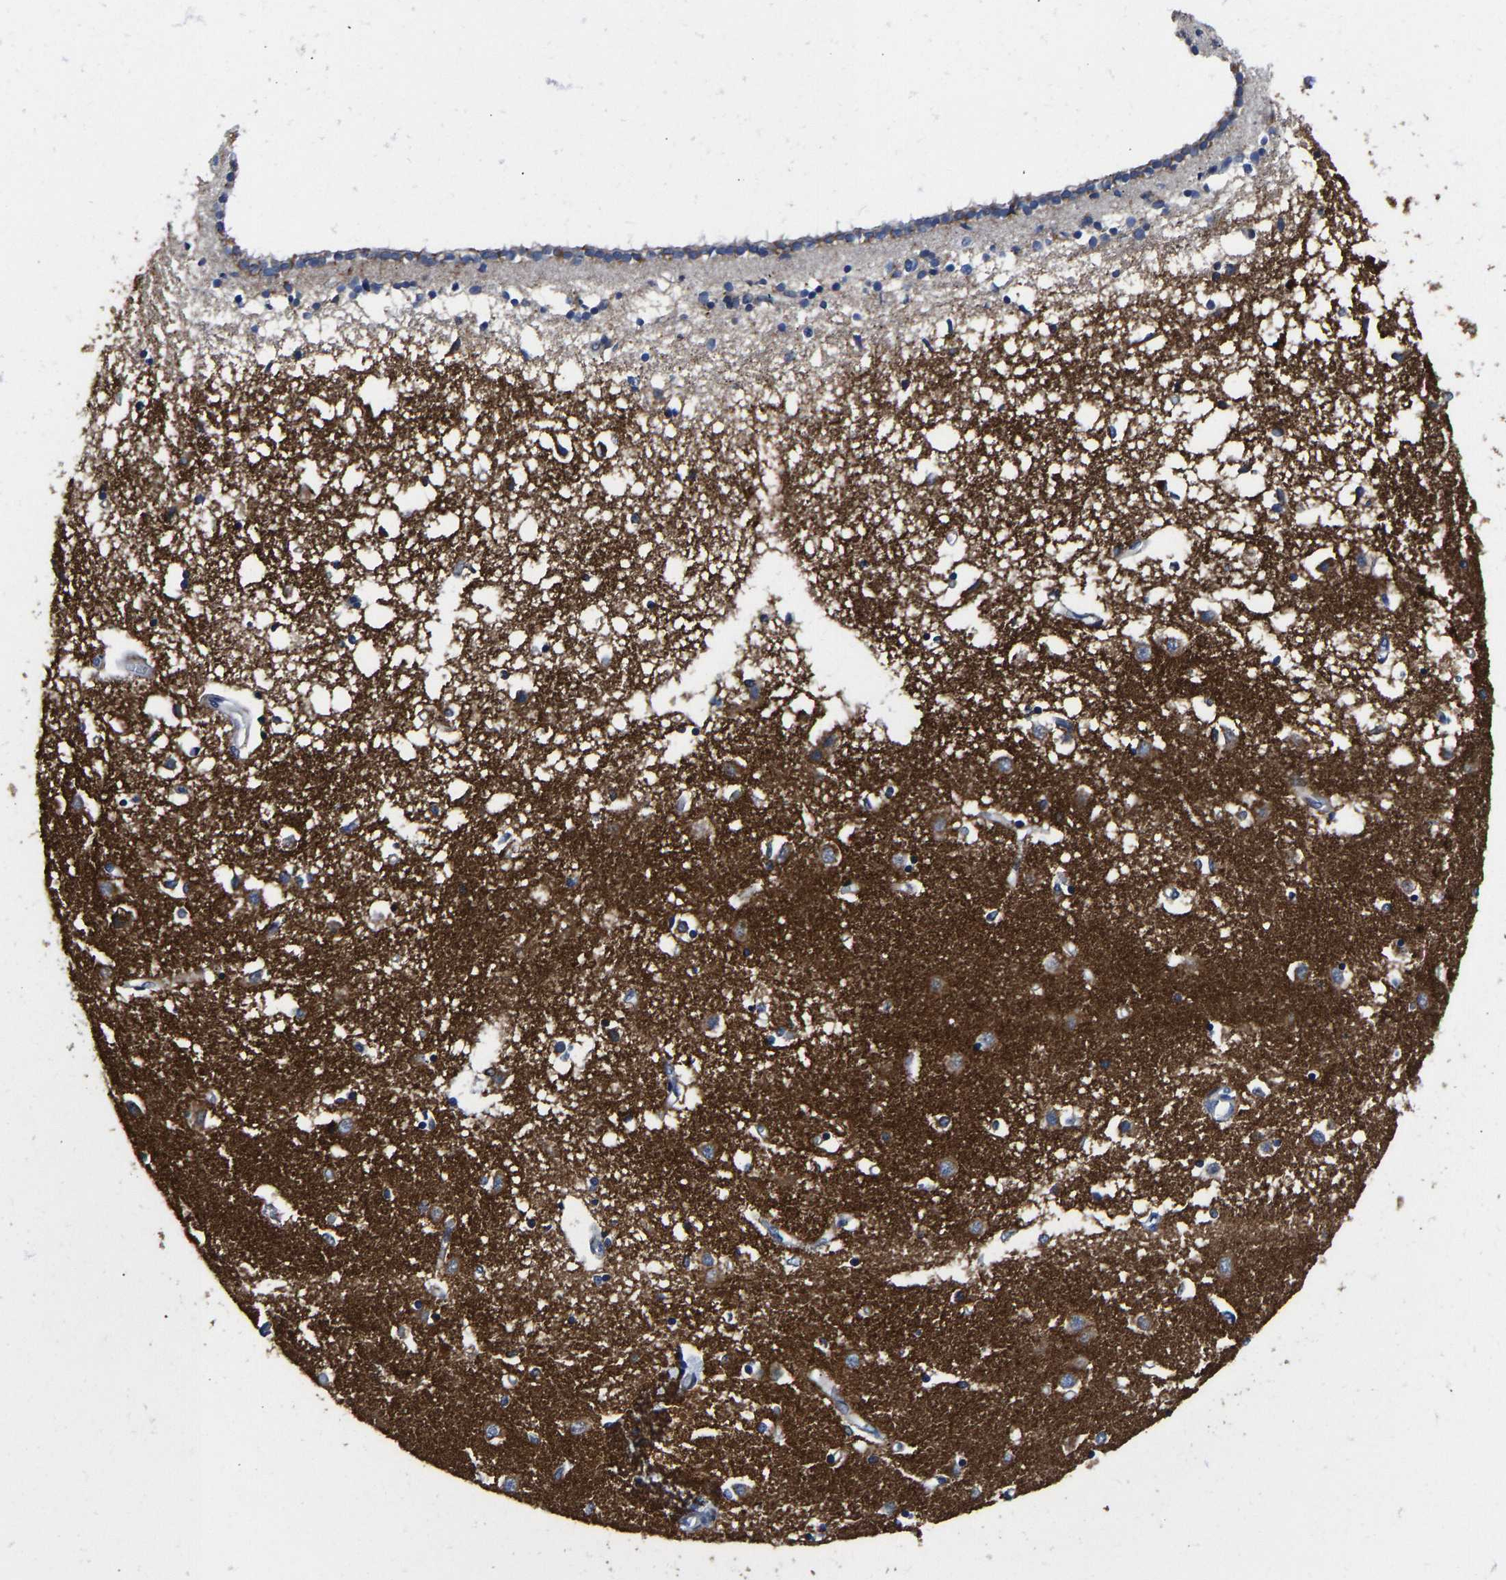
{"staining": {"intensity": "moderate", "quantity": "25%-75%", "location": "cytoplasmic/membranous"}, "tissue": "caudate", "cell_type": "Glial cells", "image_type": "normal", "snomed": [{"axis": "morphology", "description": "Normal tissue, NOS"}, {"axis": "topography", "description": "Lateral ventricle wall"}], "caption": "Glial cells exhibit medium levels of moderate cytoplasmic/membranous positivity in approximately 25%-75% of cells in unremarkable human caudate. Using DAB (3,3'-diaminobenzidine) (brown) and hematoxylin (blue) stains, captured at high magnification using brightfield microscopy.", "gene": "ATP6V1E1", "patient": {"sex": "male", "age": 45}}